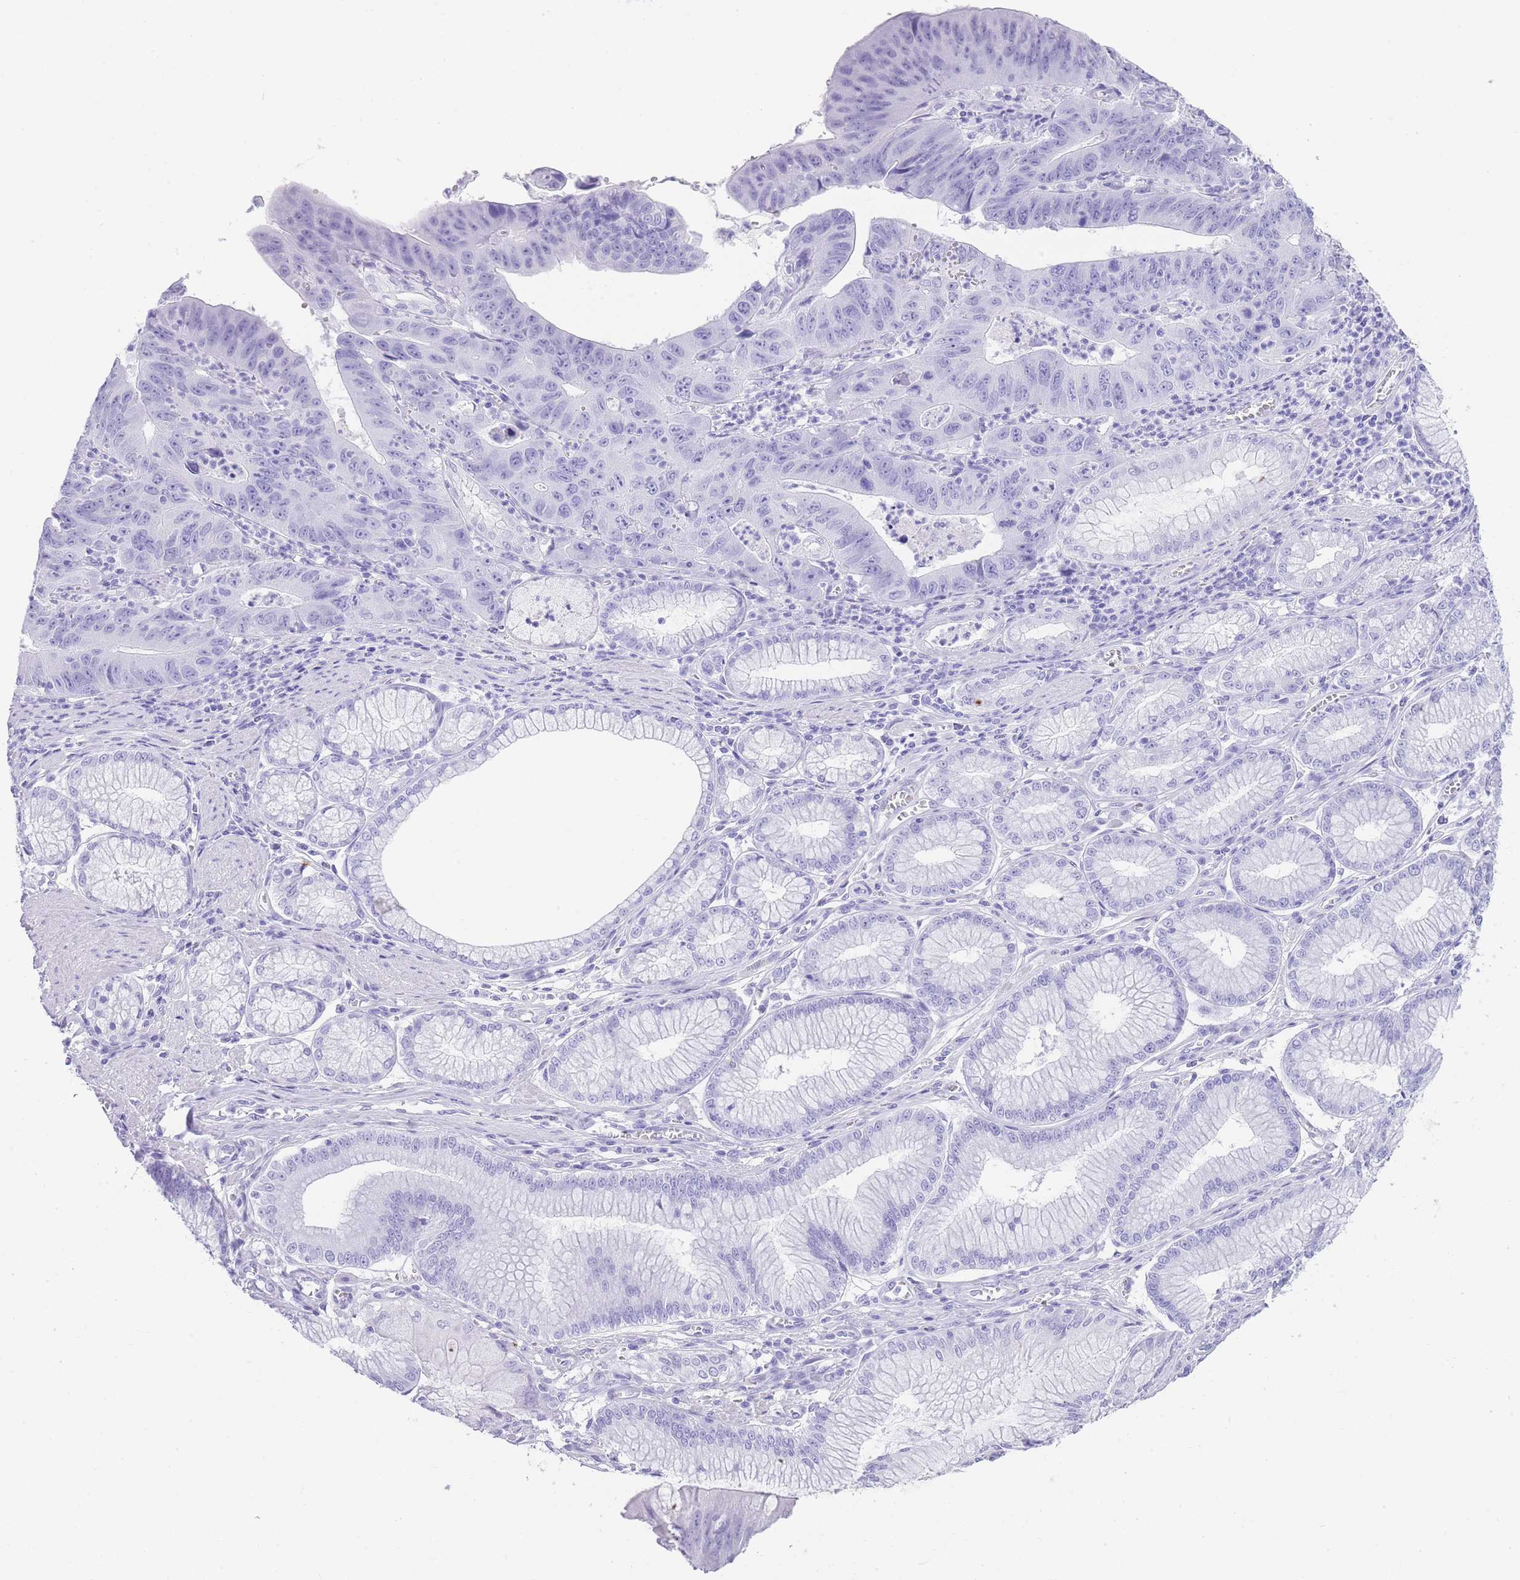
{"staining": {"intensity": "negative", "quantity": "none", "location": "none"}, "tissue": "stomach cancer", "cell_type": "Tumor cells", "image_type": "cancer", "snomed": [{"axis": "morphology", "description": "Adenocarcinoma, NOS"}, {"axis": "topography", "description": "Stomach"}], "caption": "Tumor cells show no significant positivity in stomach cancer. (Brightfield microscopy of DAB IHC at high magnification).", "gene": "ELOA2", "patient": {"sex": "male", "age": 59}}